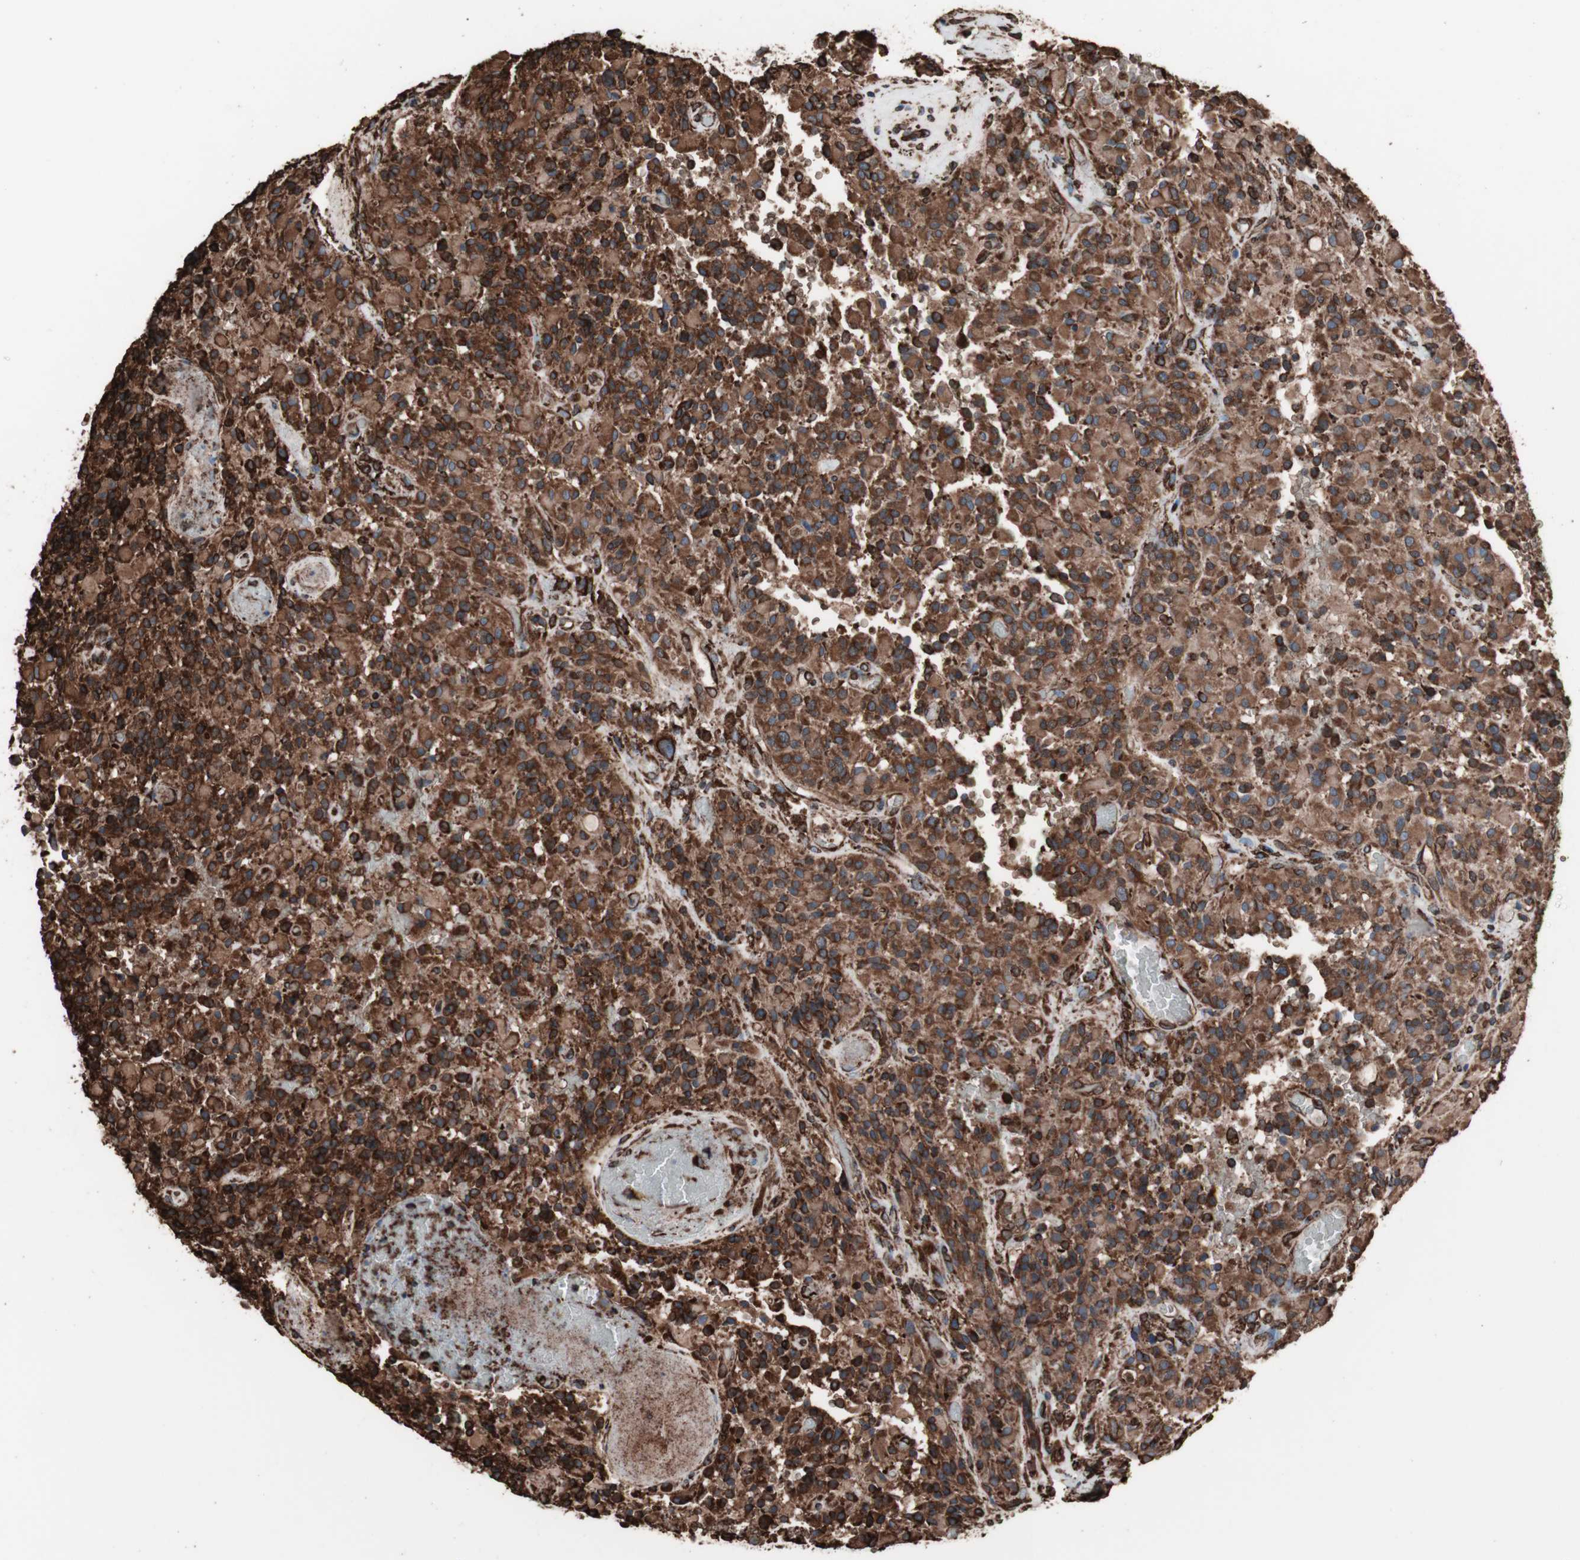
{"staining": {"intensity": "strong", "quantity": ">75%", "location": "cytoplasmic/membranous"}, "tissue": "glioma", "cell_type": "Tumor cells", "image_type": "cancer", "snomed": [{"axis": "morphology", "description": "Glioma, malignant, High grade"}, {"axis": "topography", "description": "Brain"}], "caption": "This is an image of immunohistochemistry (IHC) staining of malignant glioma (high-grade), which shows strong staining in the cytoplasmic/membranous of tumor cells.", "gene": "HSP90B1", "patient": {"sex": "male", "age": 71}}